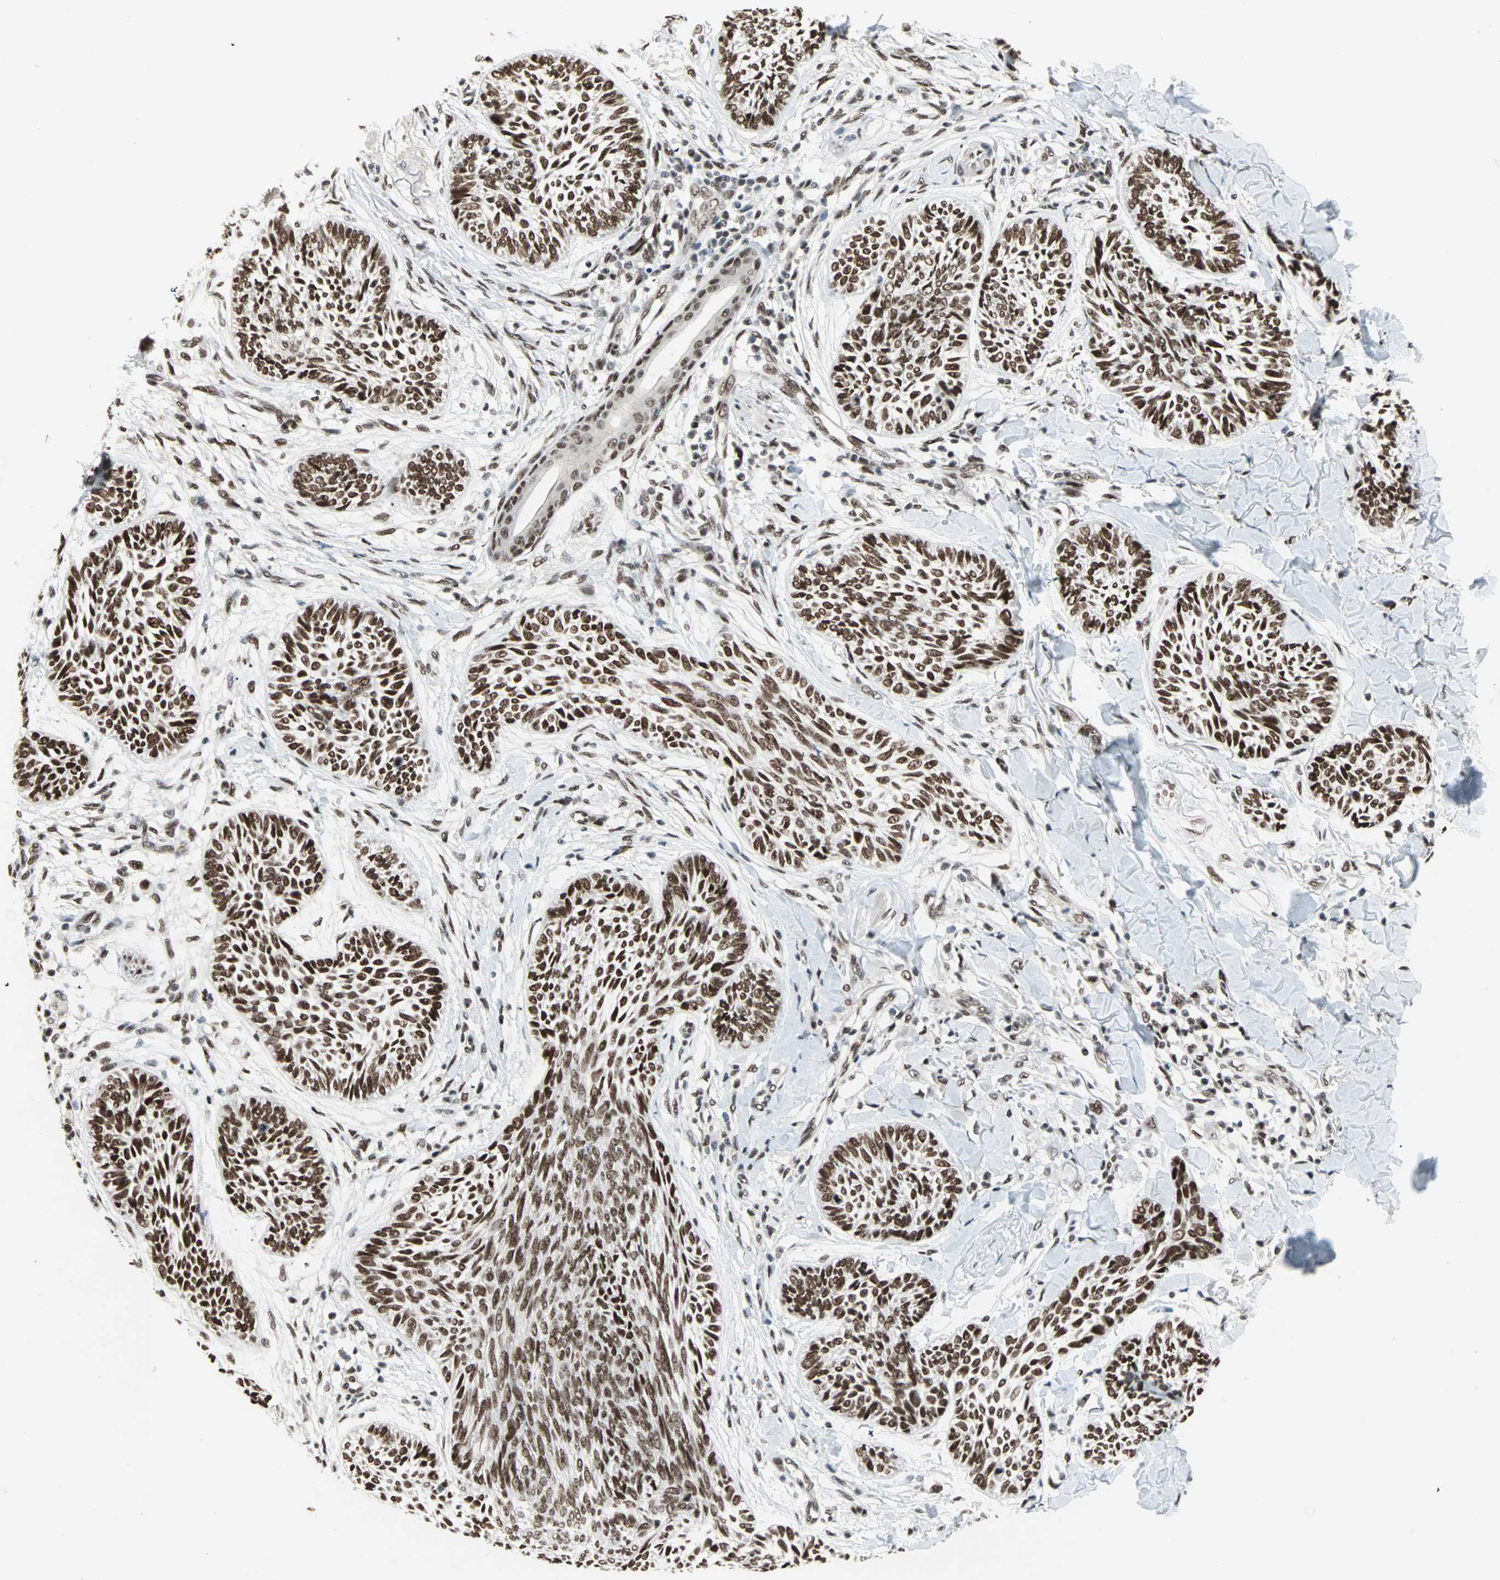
{"staining": {"intensity": "strong", "quantity": ">75%", "location": "nuclear"}, "tissue": "skin cancer", "cell_type": "Tumor cells", "image_type": "cancer", "snomed": [{"axis": "morphology", "description": "Papilloma, NOS"}, {"axis": "morphology", "description": "Basal cell carcinoma"}, {"axis": "topography", "description": "Skin"}], "caption": "High-power microscopy captured an immunohistochemistry micrograph of skin basal cell carcinoma, revealing strong nuclear positivity in about >75% of tumor cells.", "gene": "BLM", "patient": {"sex": "male", "age": 87}}